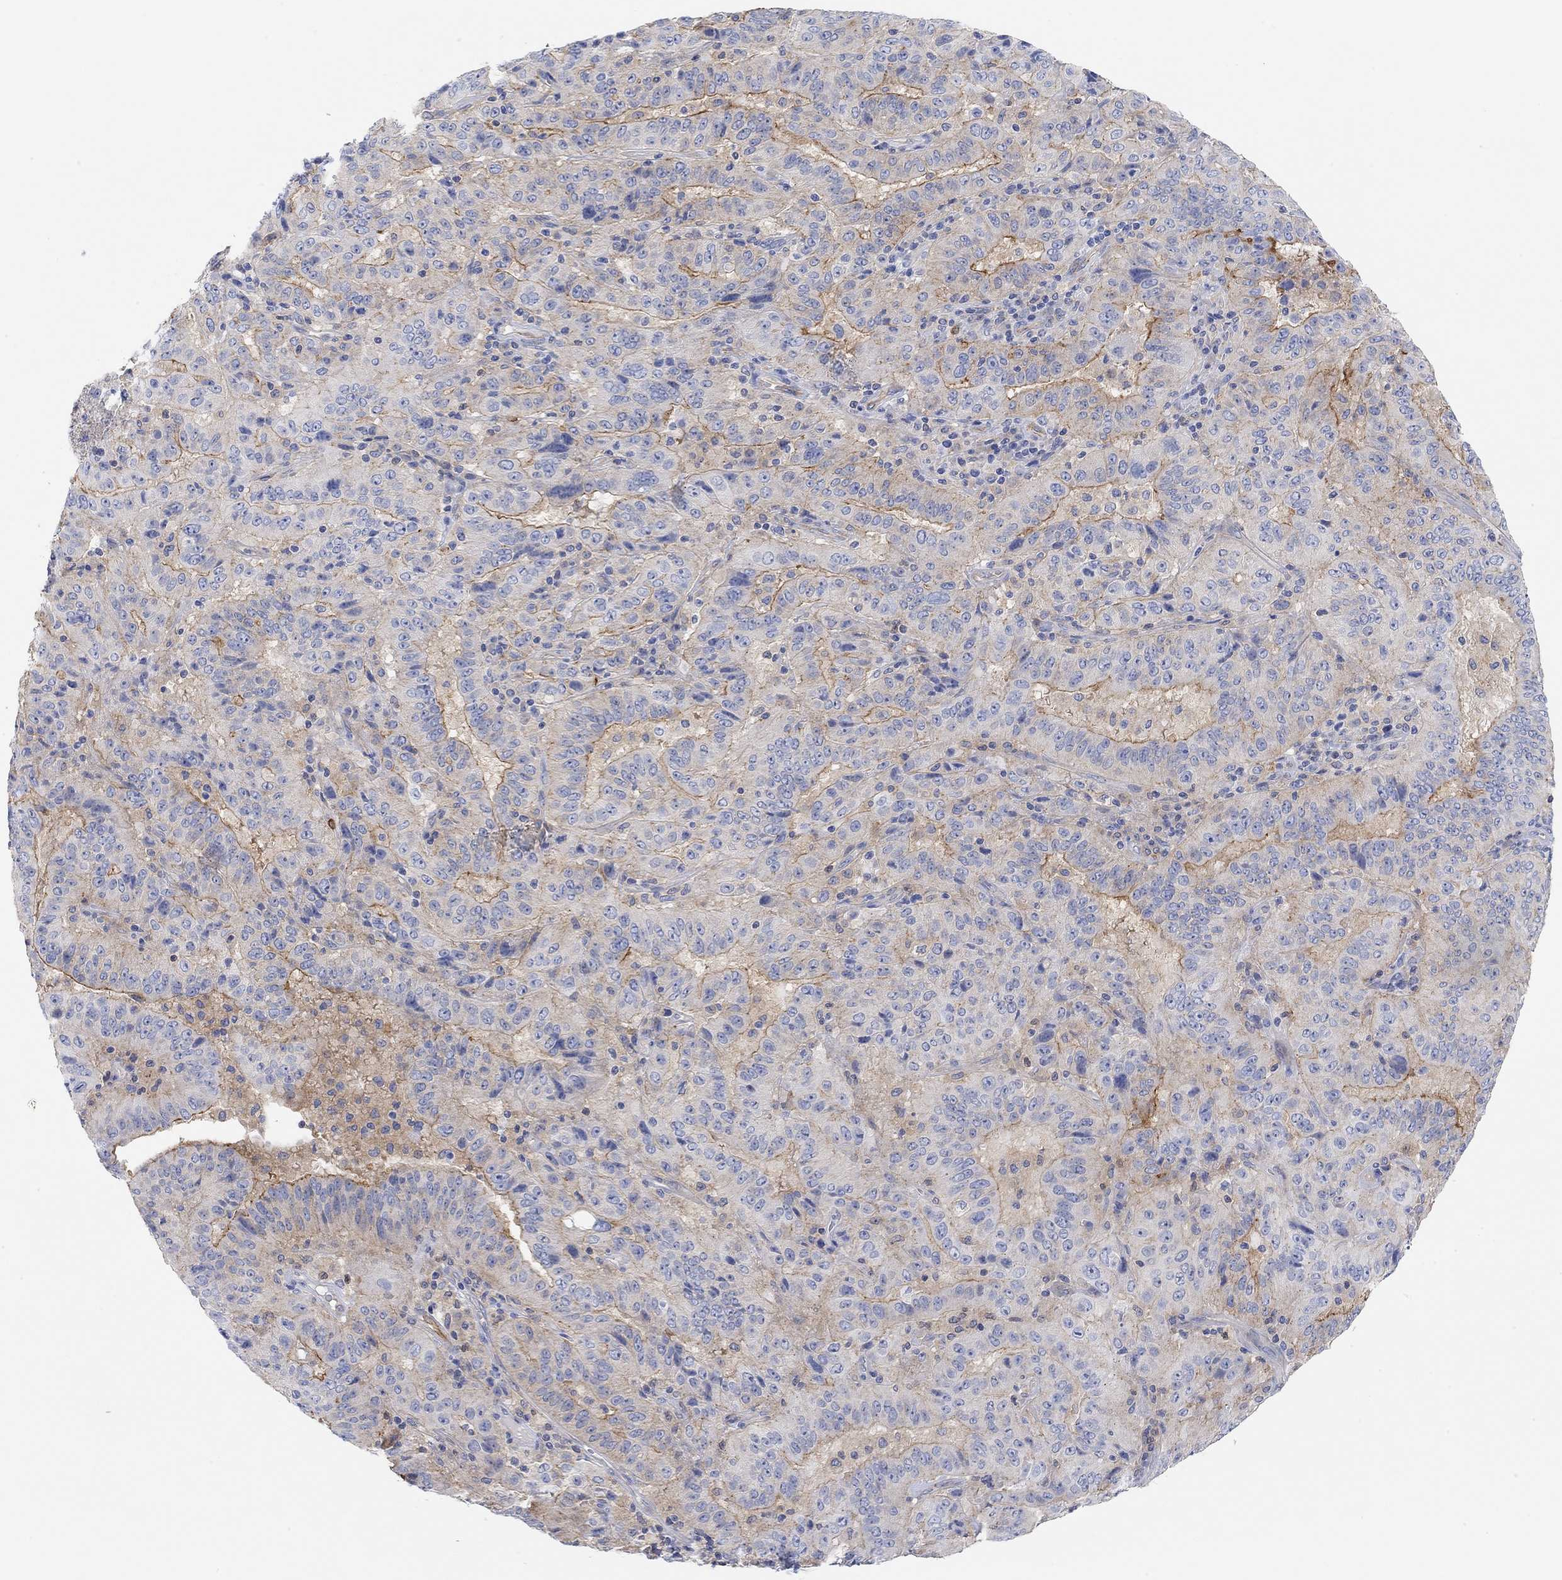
{"staining": {"intensity": "moderate", "quantity": "25%-75%", "location": "cytoplasmic/membranous"}, "tissue": "pancreatic cancer", "cell_type": "Tumor cells", "image_type": "cancer", "snomed": [{"axis": "morphology", "description": "Adenocarcinoma, NOS"}, {"axis": "topography", "description": "Pancreas"}], "caption": "Pancreatic cancer (adenocarcinoma) stained with a protein marker displays moderate staining in tumor cells.", "gene": "RGS1", "patient": {"sex": "male", "age": 63}}